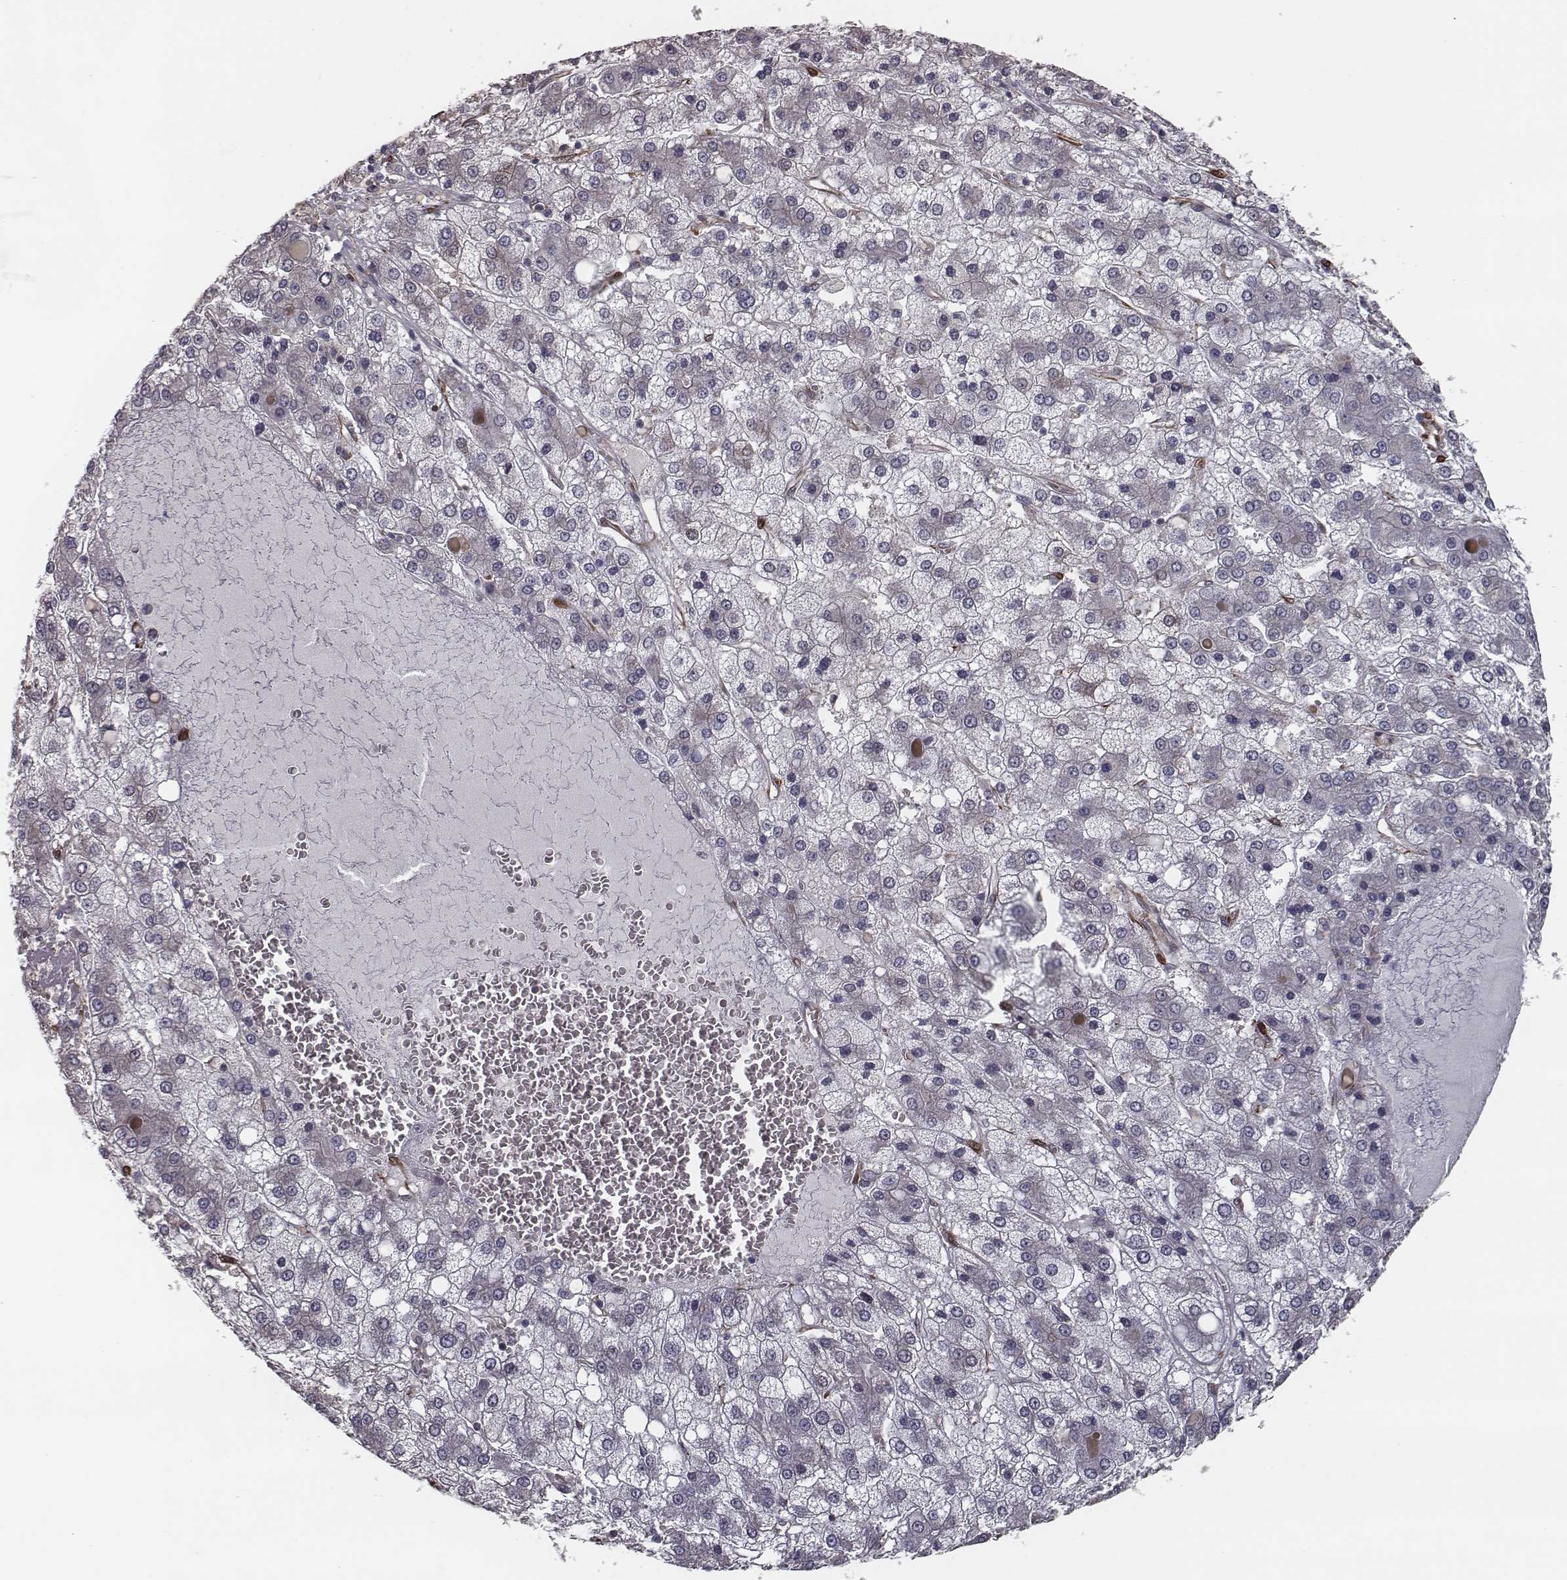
{"staining": {"intensity": "negative", "quantity": "none", "location": "none"}, "tissue": "liver cancer", "cell_type": "Tumor cells", "image_type": "cancer", "snomed": [{"axis": "morphology", "description": "Carcinoma, Hepatocellular, NOS"}, {"axis": "topography", "description": "Liver"}], "caption": "A micrograph of human hepatocellular carcinoma (liver) is negative for staining in tumor cells.", "gene": "ISYNA1", "patient": {"sex": "male", "age": 73}}